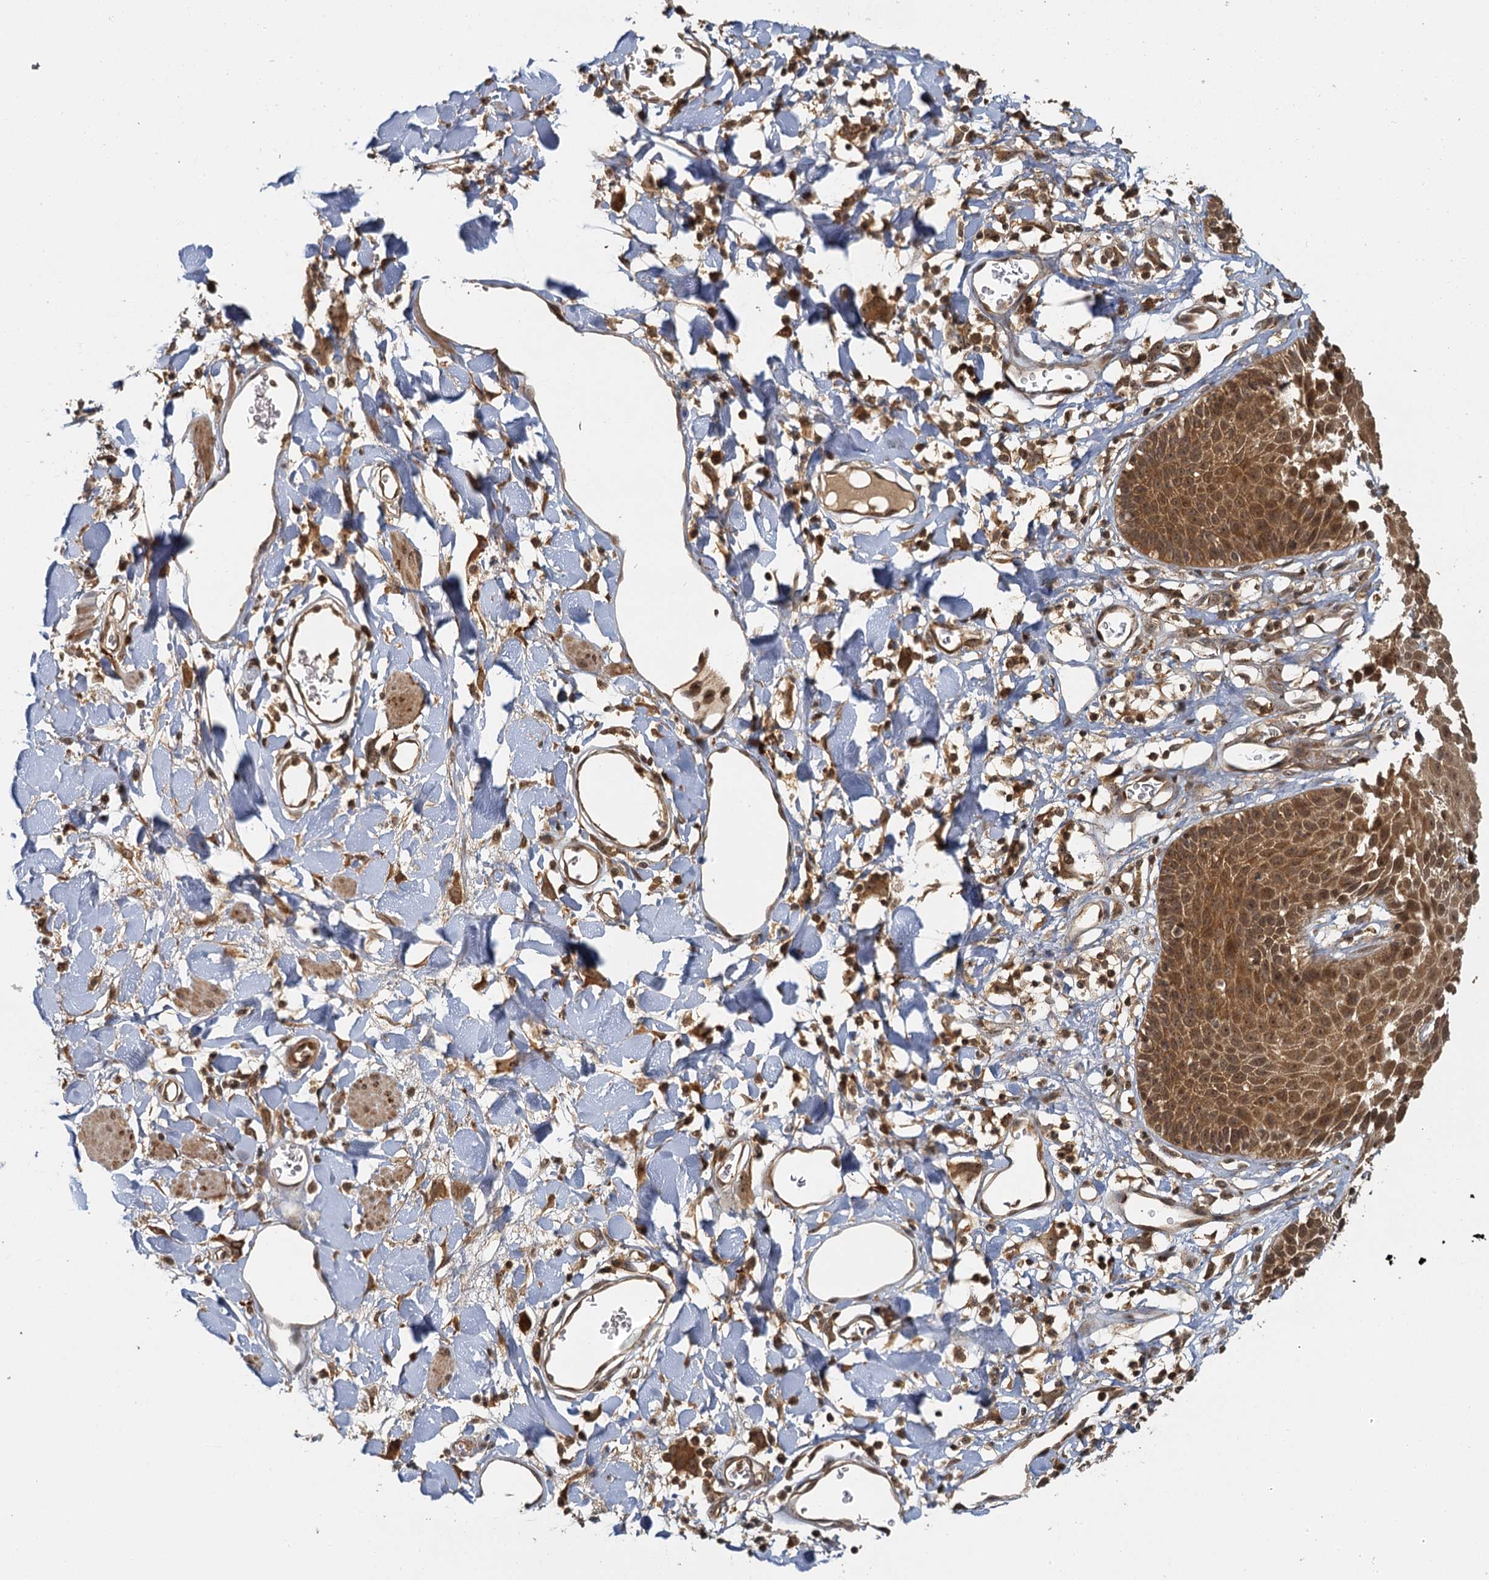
{"staining": {"intensity": "moderate", "quantity": ">75%", "location": "cytoplasmic/membranous,nuclear"}, "tissue": "skin", "cell_type": "Epidermal cells", "image_type": "normal", "snomed": [{"axis": "morphology", "description": "Normal tissue, NOS"}, {"axis": "topography", "description": "Vulva"}], "caption": "Moderate cytoplasmic/membranous,nuclear staining is present in approximately >75% of epidermal cells in unremarkable skin.", "gene": "ZNF549", "patient": {"sex": "female", "age": 68}}